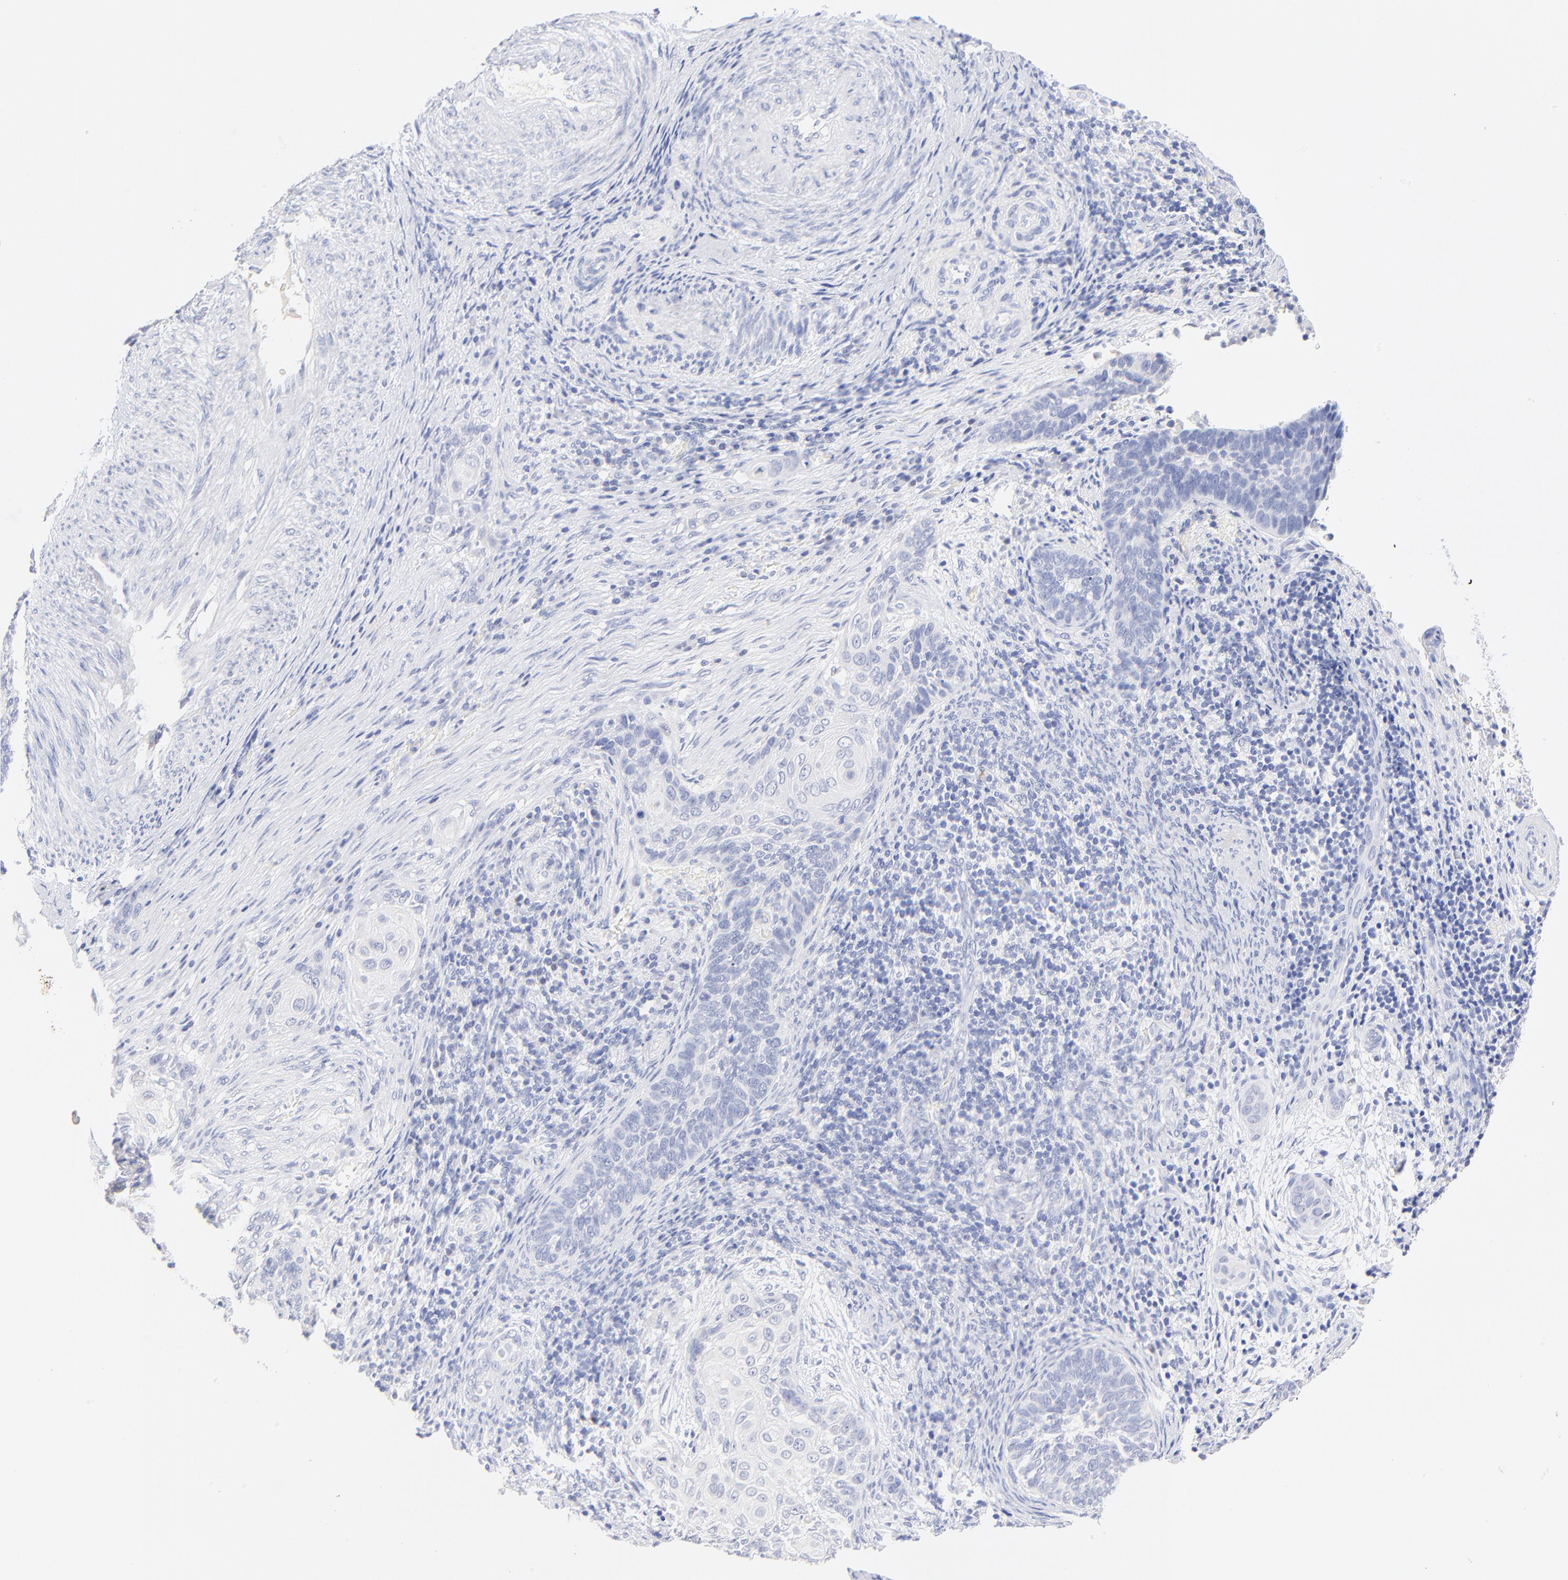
{"staining": {"intensity": "negative", "quantity": "none", "location": "none"}, "tissue": "cervical cancer", "cell_type": "Tumor cells", "image_type": "cancer", "snomed": [{"axis": "morphology", "description": "Squamous cell carcinoma, NOS"}, {"axis": "topography", "description": "Cervix"}], "caption": "IHC histopathology image of human squamous cell carcinoma (cervical) stained for a protein (brown), which demonstrates no expression in tumor cells.", "gene": "SULT4A1", "patient": {"sex": "female", "age": 33}}